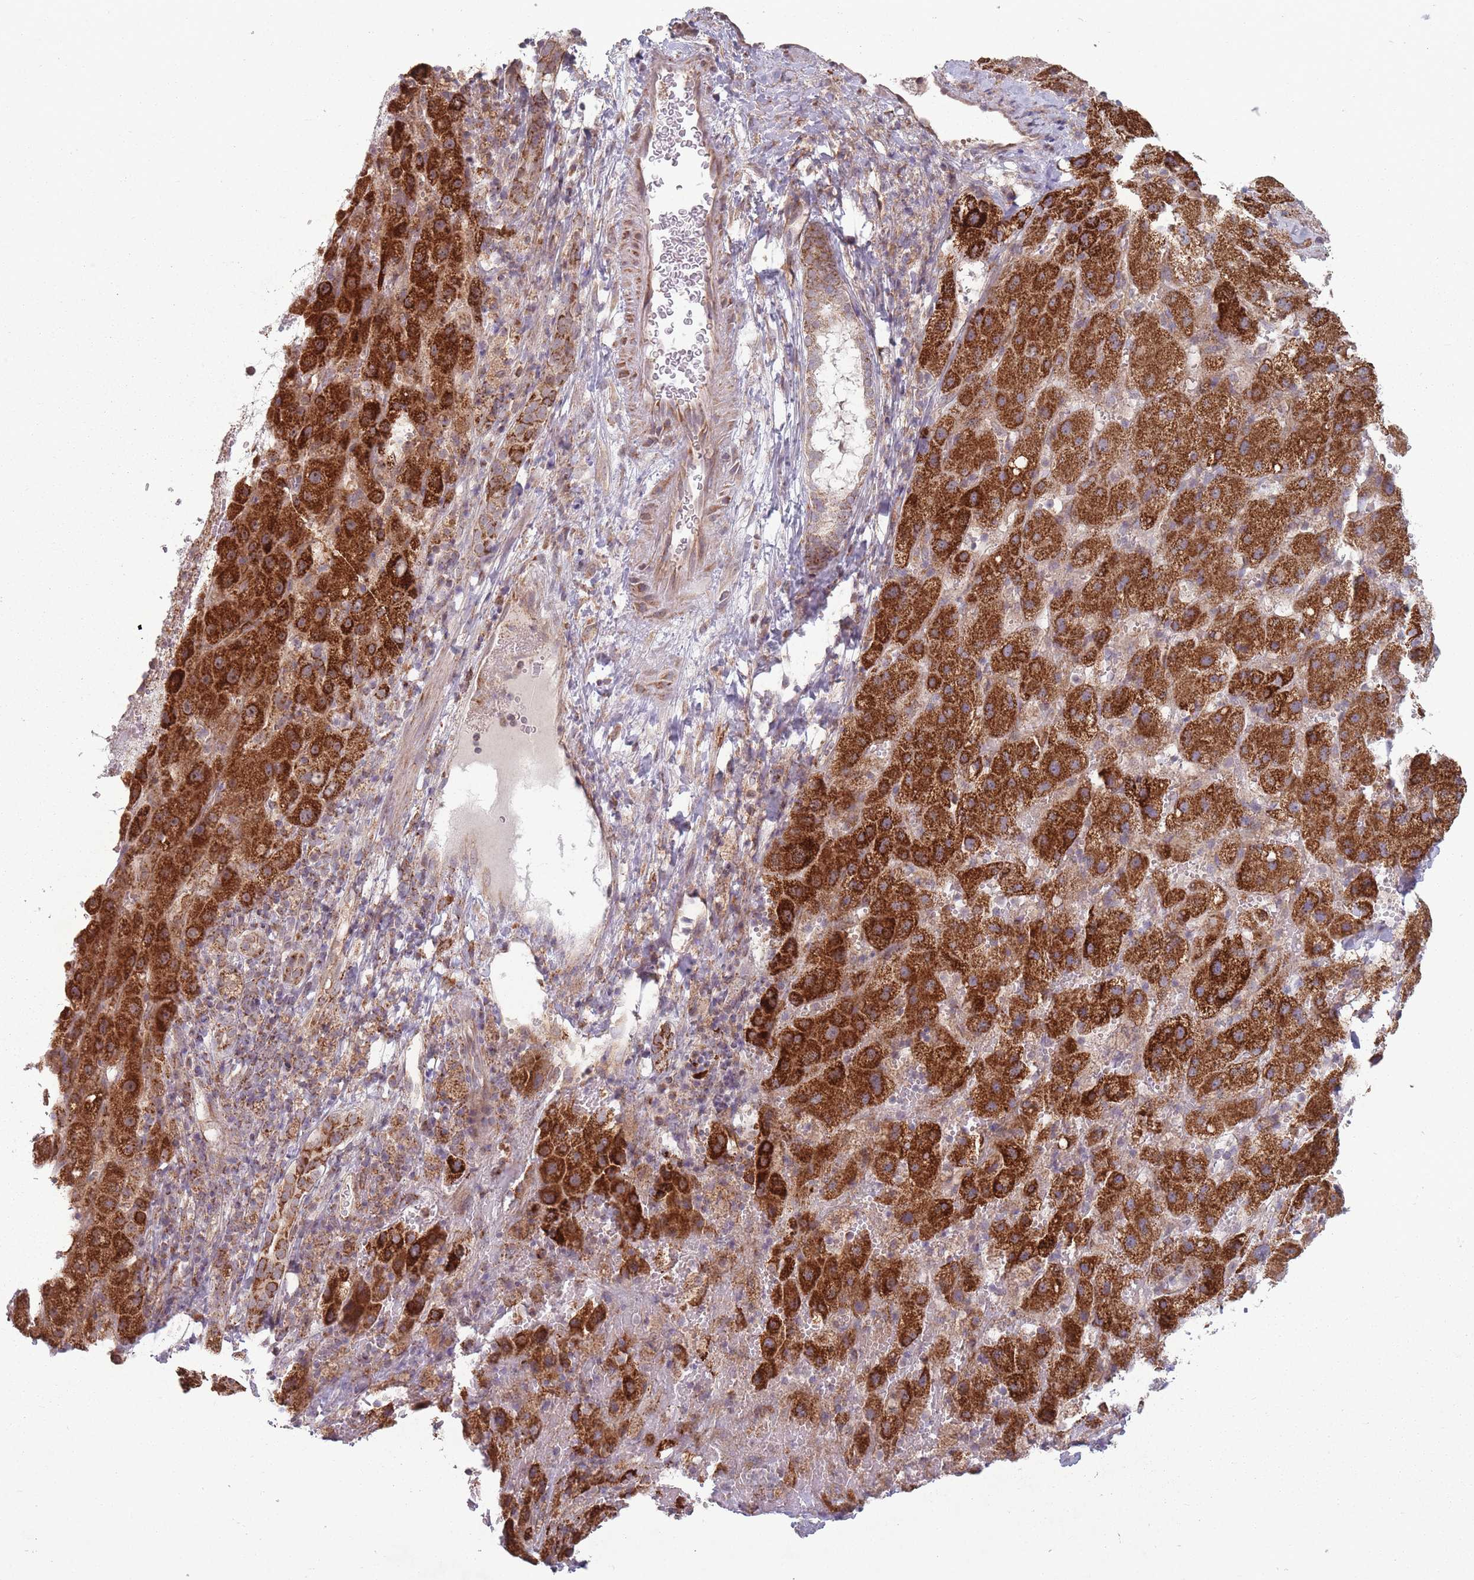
{"staining": {"intensity": "strong", "quantity": ">75%", "location": "cytoplasmic/membranous"}, "tissue": "liver cancer", "cell_type": "Tumor cells", "image_type": "cancer", "snomed": [{"axis": "morphology", "description": "Carcinoma, Hepatocellular, NOS"}, {"axis": "topography", "description": "Liver"}], "caption": "This histopathology image demonstrates immunohistochemistry staining of hepatocellular carcinoma (liver), with high strong cytoplasmic/membranous expression in about >75% of tumor cells.", "gene": "OR10Q1", "patient": {"sex": "female", "age": 58}}